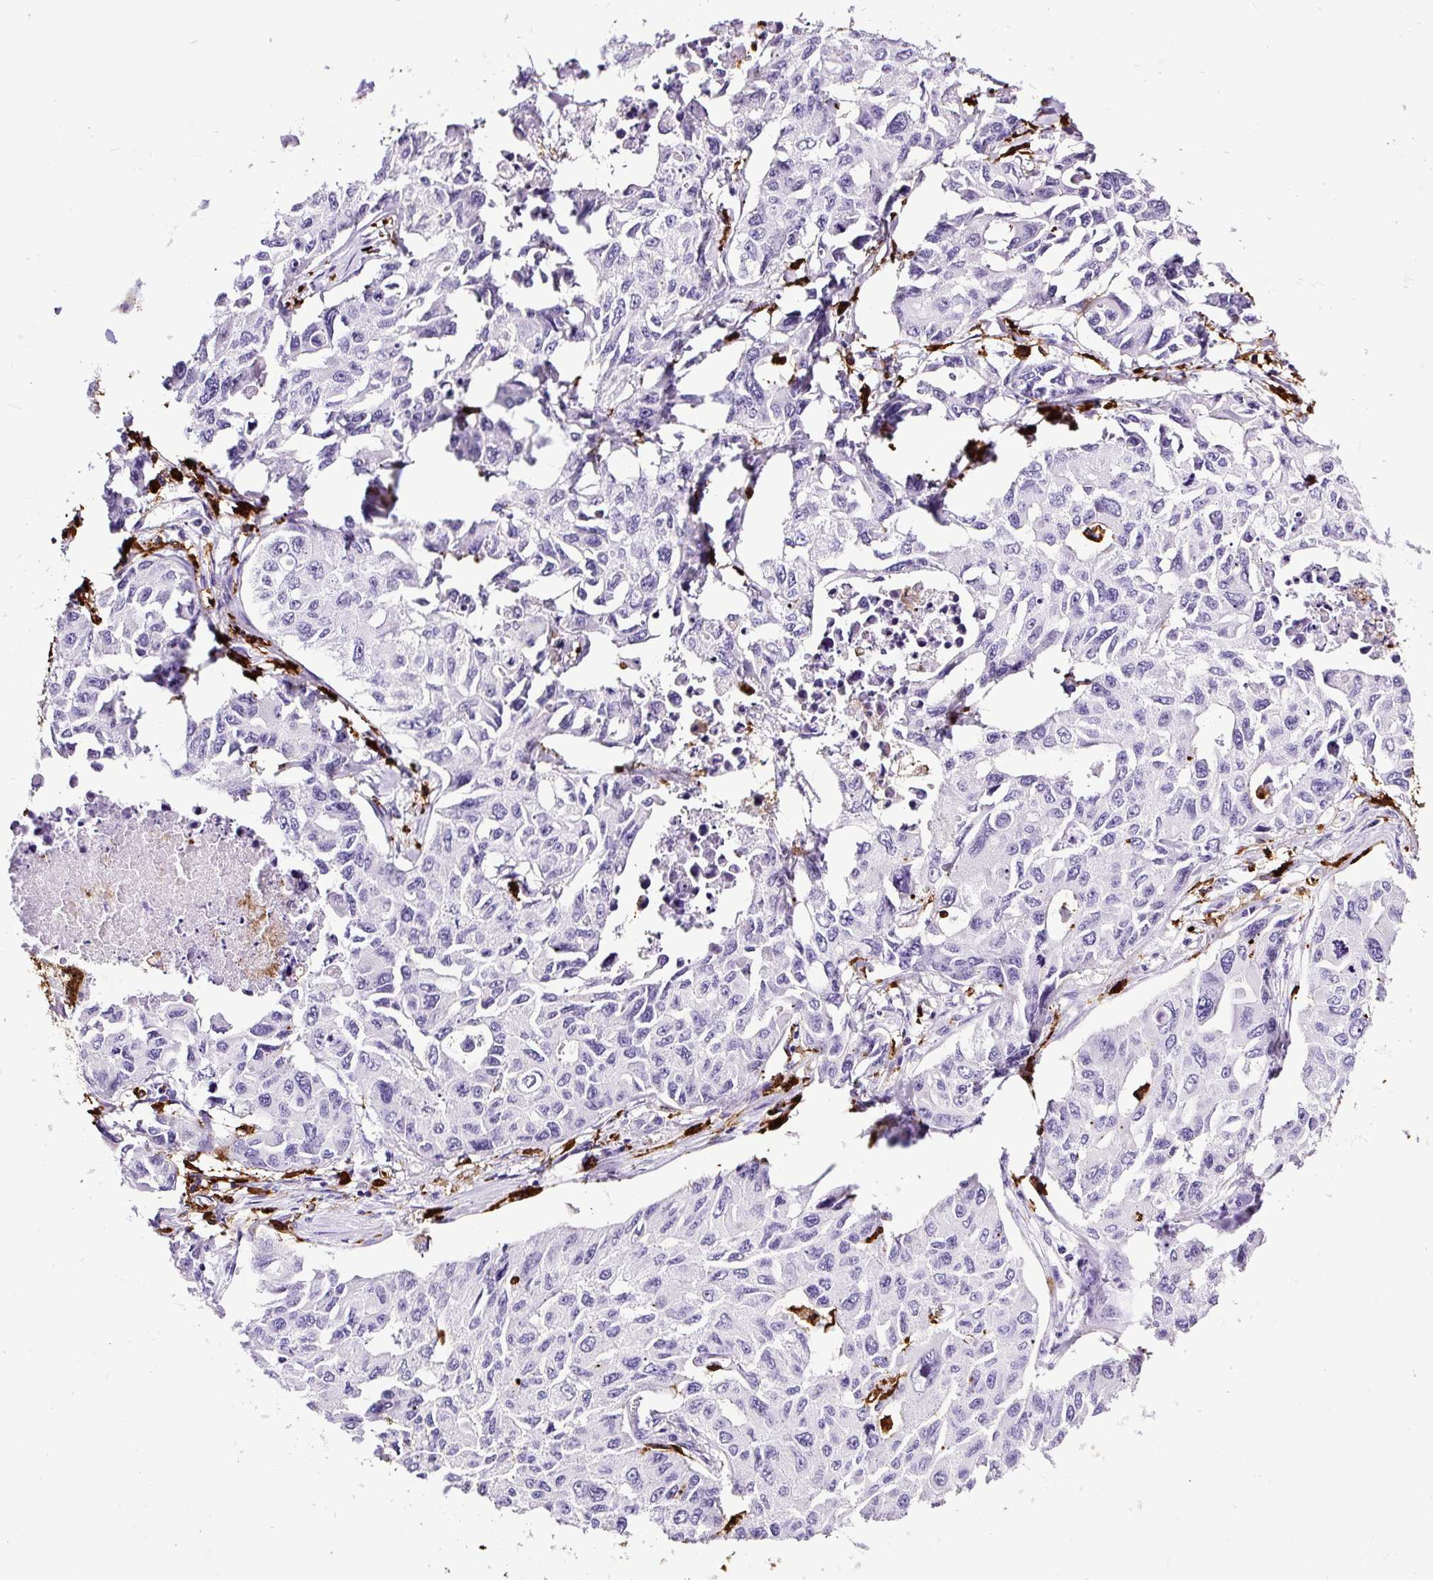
{"staining": {"intensity": "negative", "quantity": "none", "location": "none"}, "tissue": "lung cancer", "cell_type": "Tumor cells", "image_type": "cancer", "snomed": [{"axis": "morphology", "description": "Adenocarcinoma, NOS"}, {"axis": "topography", "description": "Lung"}], "caption": "Tumor cells show no significant staining in lung adenocarcinoma.", "gene": "HLA-DRA", "patient": {"sex": "male", "age": 64}}